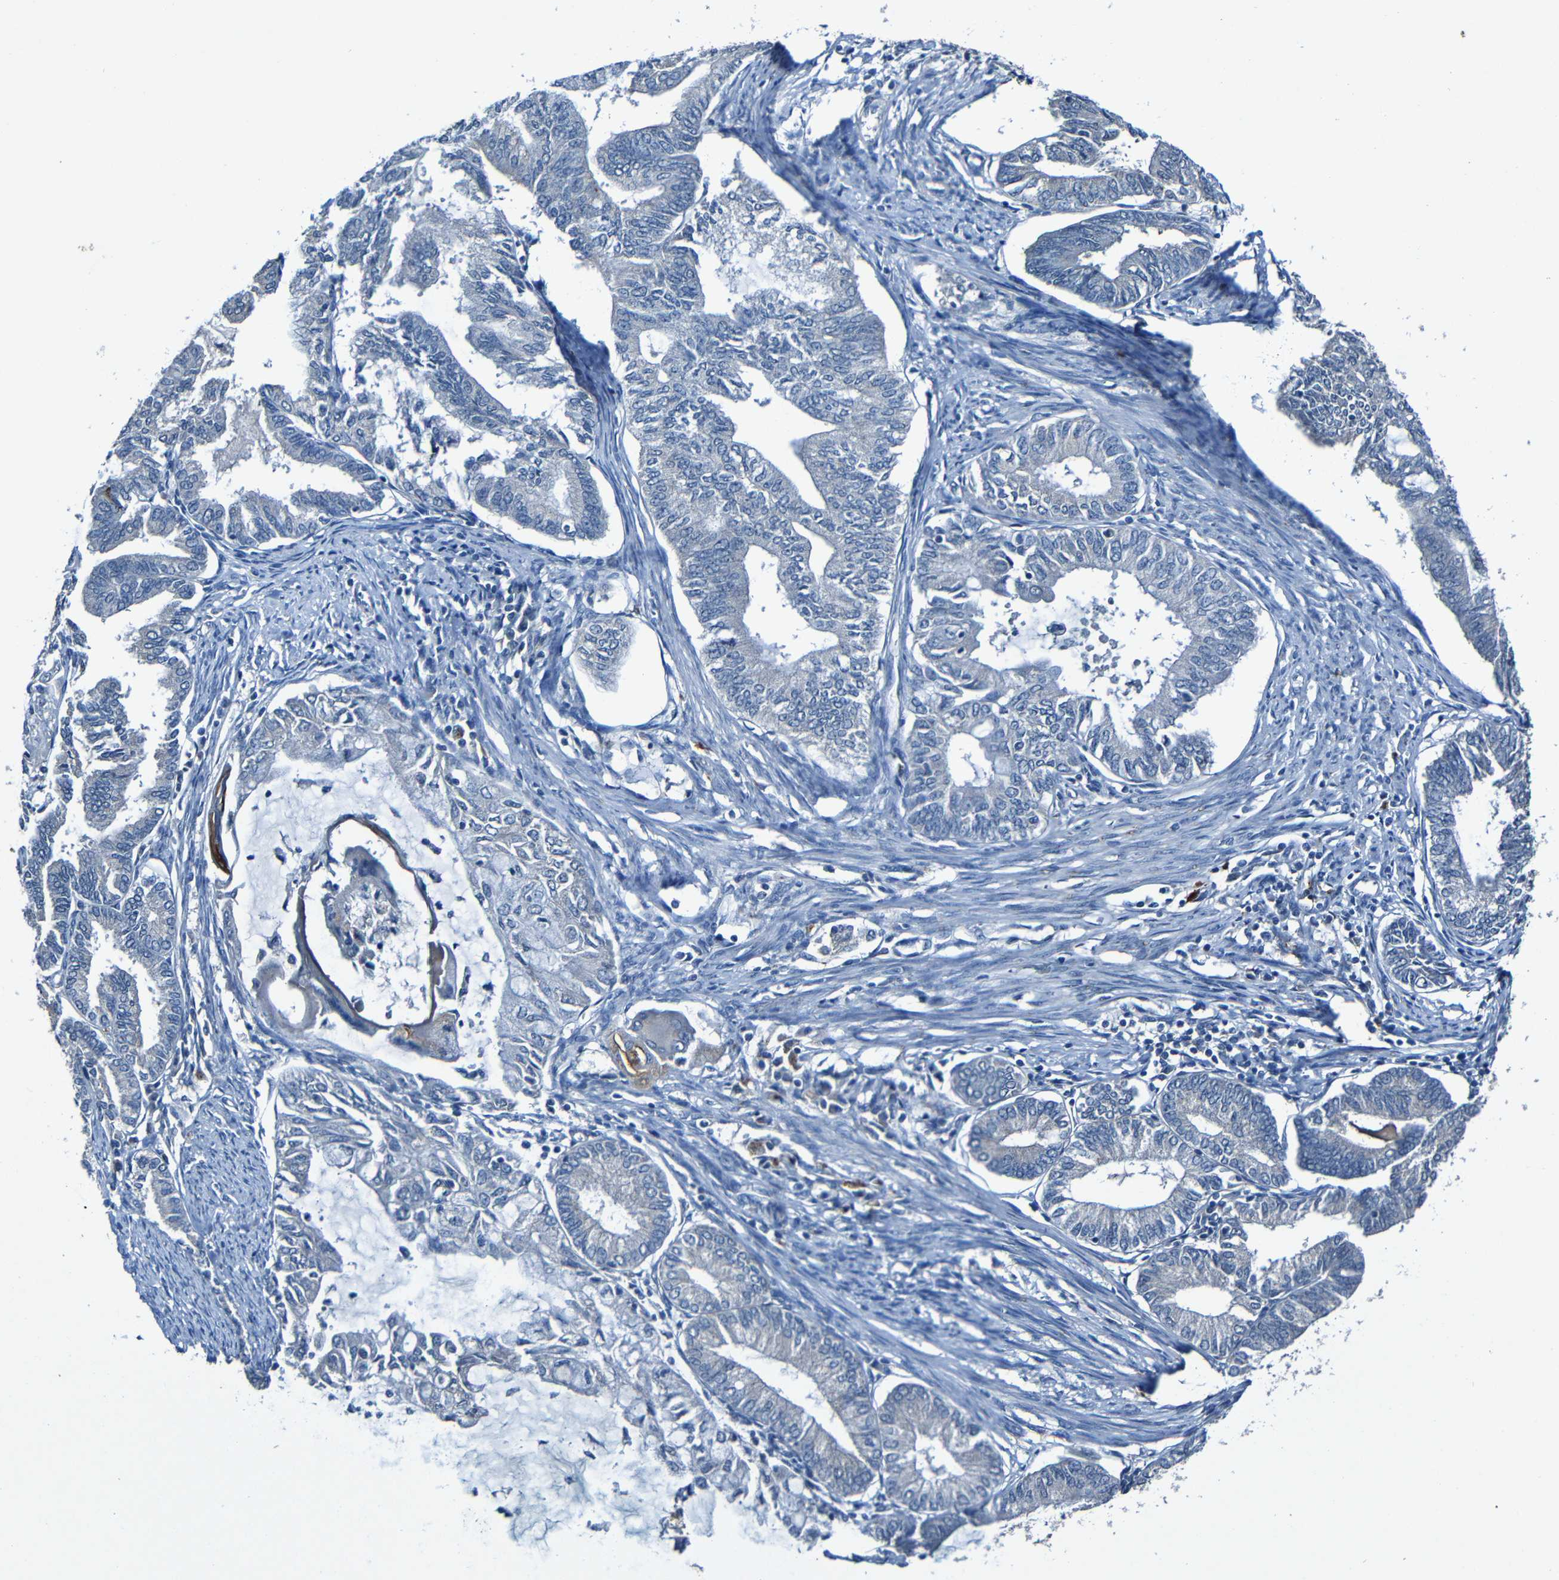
{"staining": {"intensity": "negative", "quantity": "none", "location": "none"}, "tissue": "endometrial cancer", "cell_type": "Tumor cells", "image_type": "cancer", "snomed": [{"axis": "morphology", "description": "Adenocarcinoma, NOS"}, {"axis": "topography", "description": "Endometrium"}], "caption": "There is no significant positivity in tumor cells of adenocarcinoma (endometrial).", "gene": "LRRC70", "patient": {"sex": "female", "age": 86}}